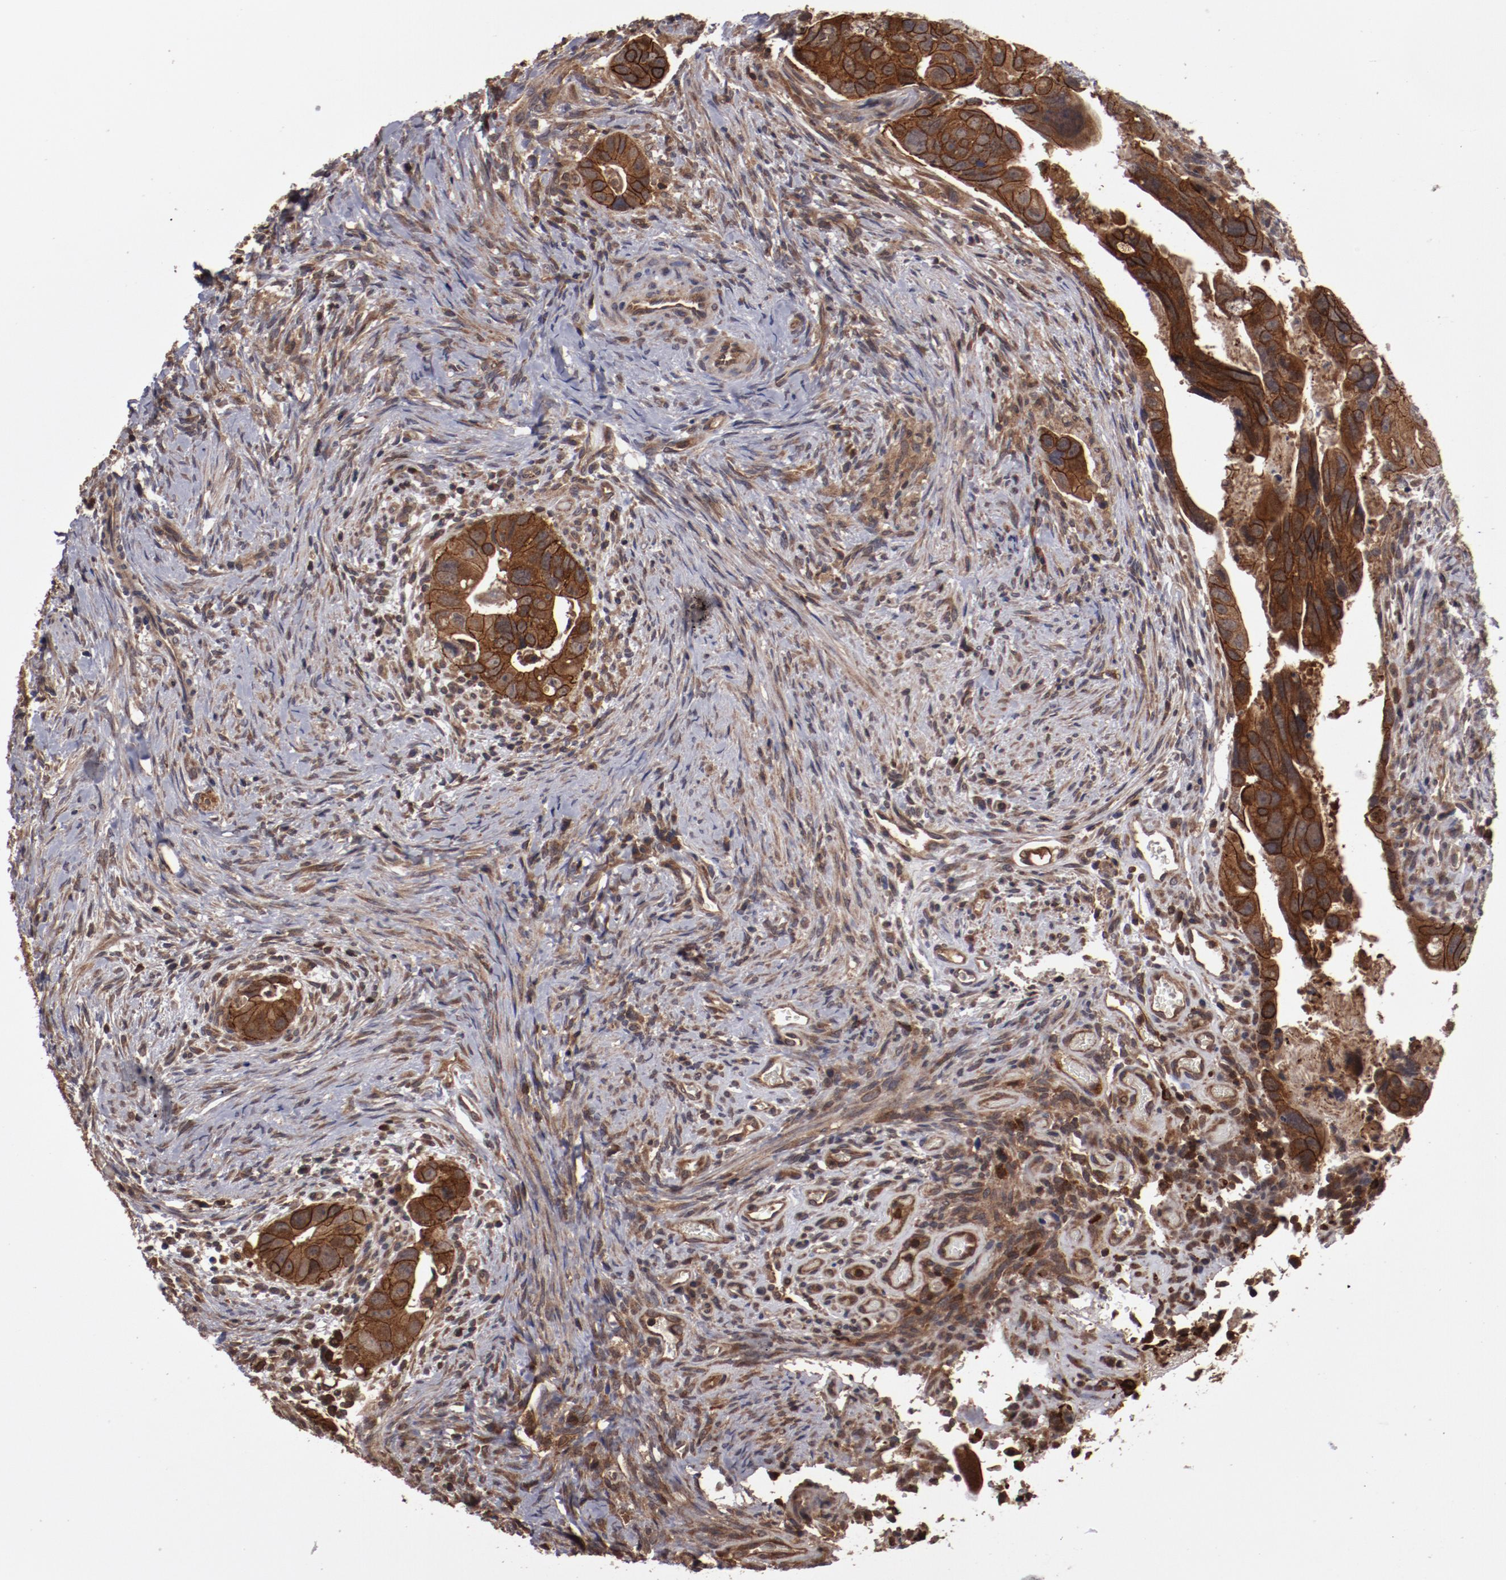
{"staining": {"intensity": "strong", "quantity": ">75%", "location": "cytoplasmic/membranous"}, "tissue": "colorectal cancer", "cell_type": "Tumor cells", "image_type": "cancer", "snomed": [{"axis": "morphology", "description": "Adenocarcinoma, NOS"}, {"axis": "topography", "description": "Rectum"}], "caption": "Immunohistochemistry (IHC) staining of colorectal cancer, which displays high levels of strong cytoplasmic/membranous expression in about >75% of tumor cells indicating strong cytoplasmic/membranous protein expression. The staining was performed using DAB (brown) for protein detection and nuclei were counterstained in hematoxylin (blue).", "gene": "RPS6KA6", "patient": {"sex": "male", "age": 53}}